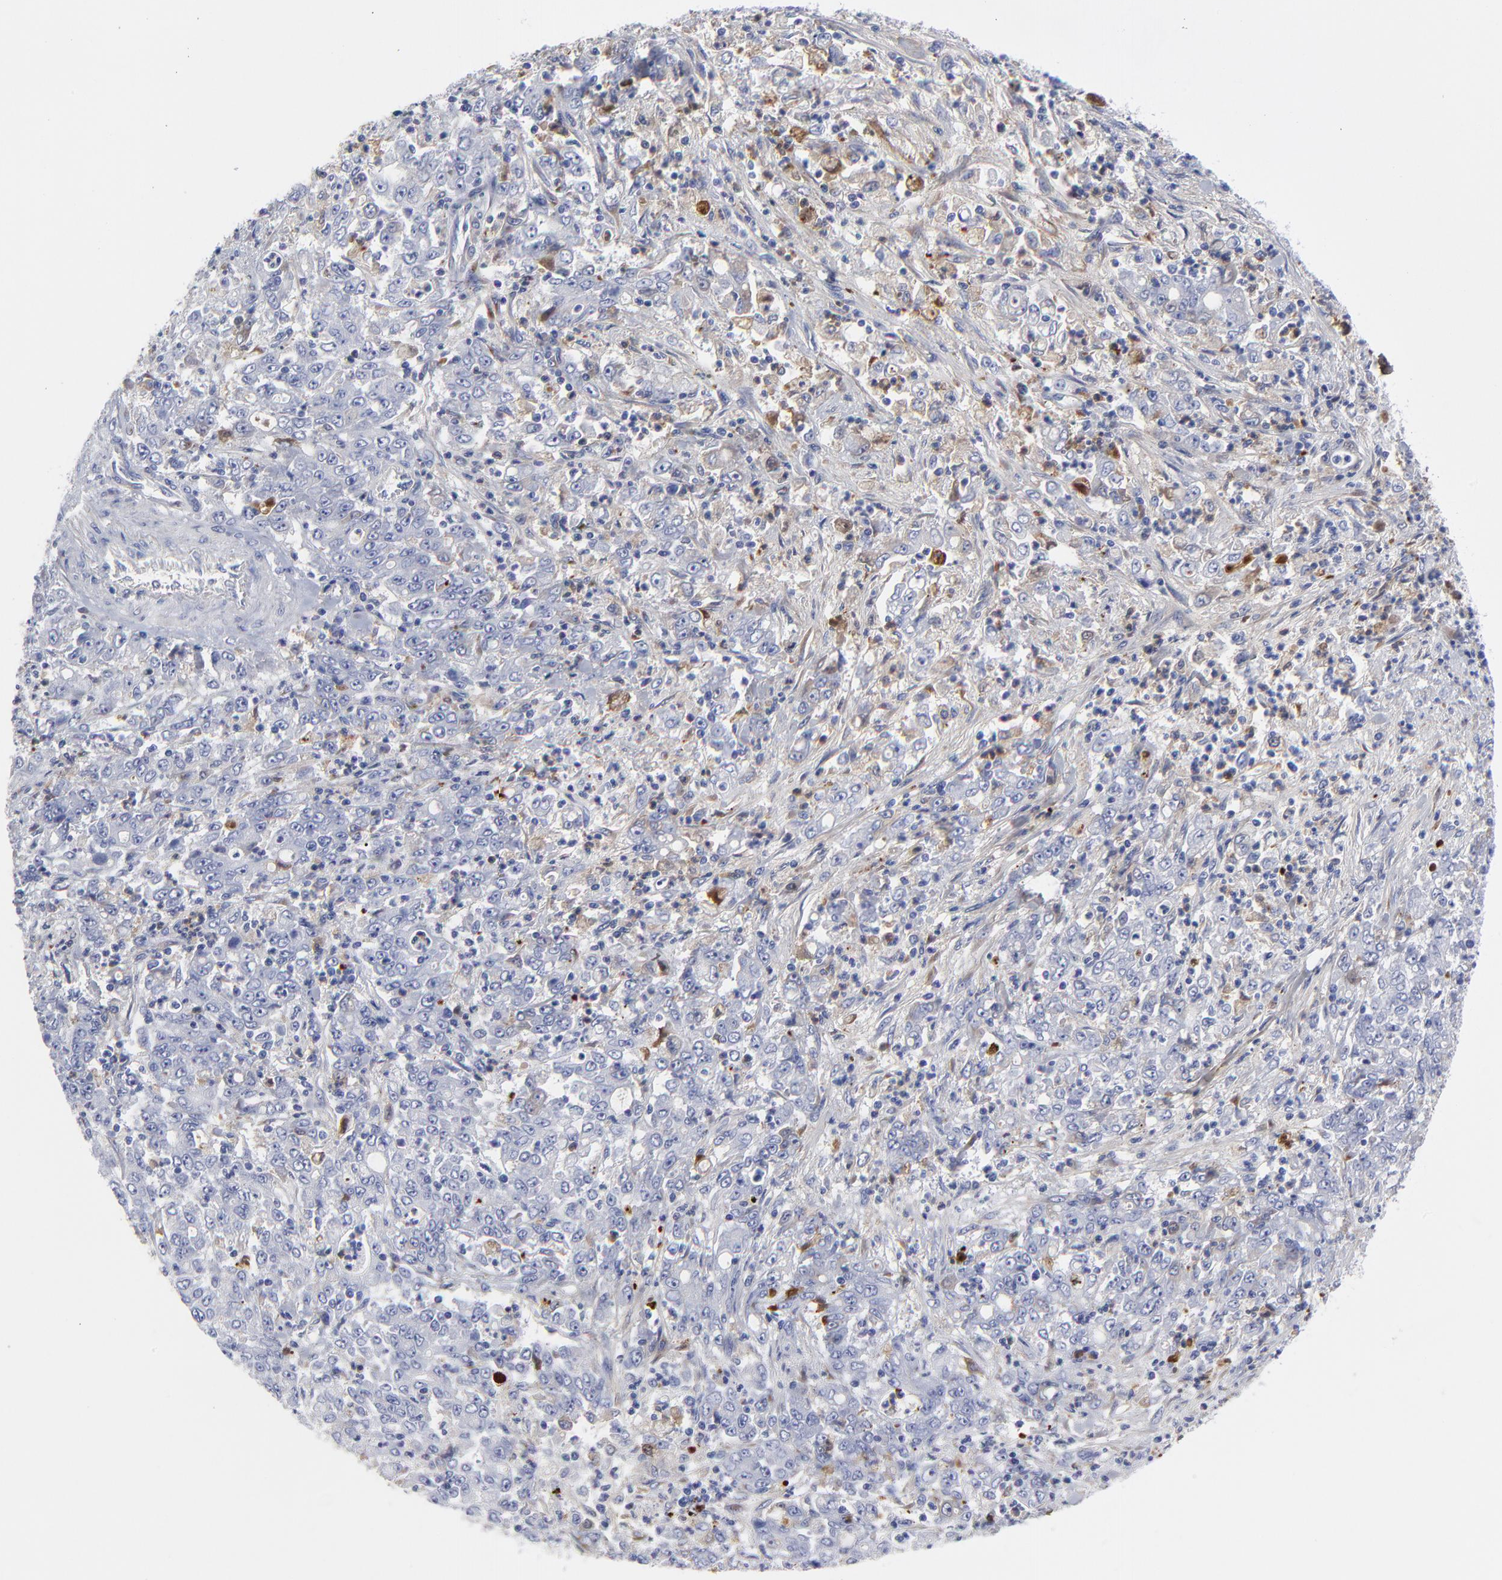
{"staining": {"intensity": "weak", "quantity": "<25%", "location": "cytoplasmic/membranous"}, "tissue": "stomach cancer", "cell_type": "Tumor cells", "image_type": "cancer", "snomed": [{"axis": "morphology", "description": "Adenocarcinoma, NOS"}, {"axis": "topography", "description": "Stomach, lower"}], "caption": "DAB (3,3'-diaminobenzidine) immunohistochemical staining of stomach adenocarcinoma demonstrates no significant expression in tumor cells.", "gene": "DCN", "patient": {"sex": "female", "age": 71}}